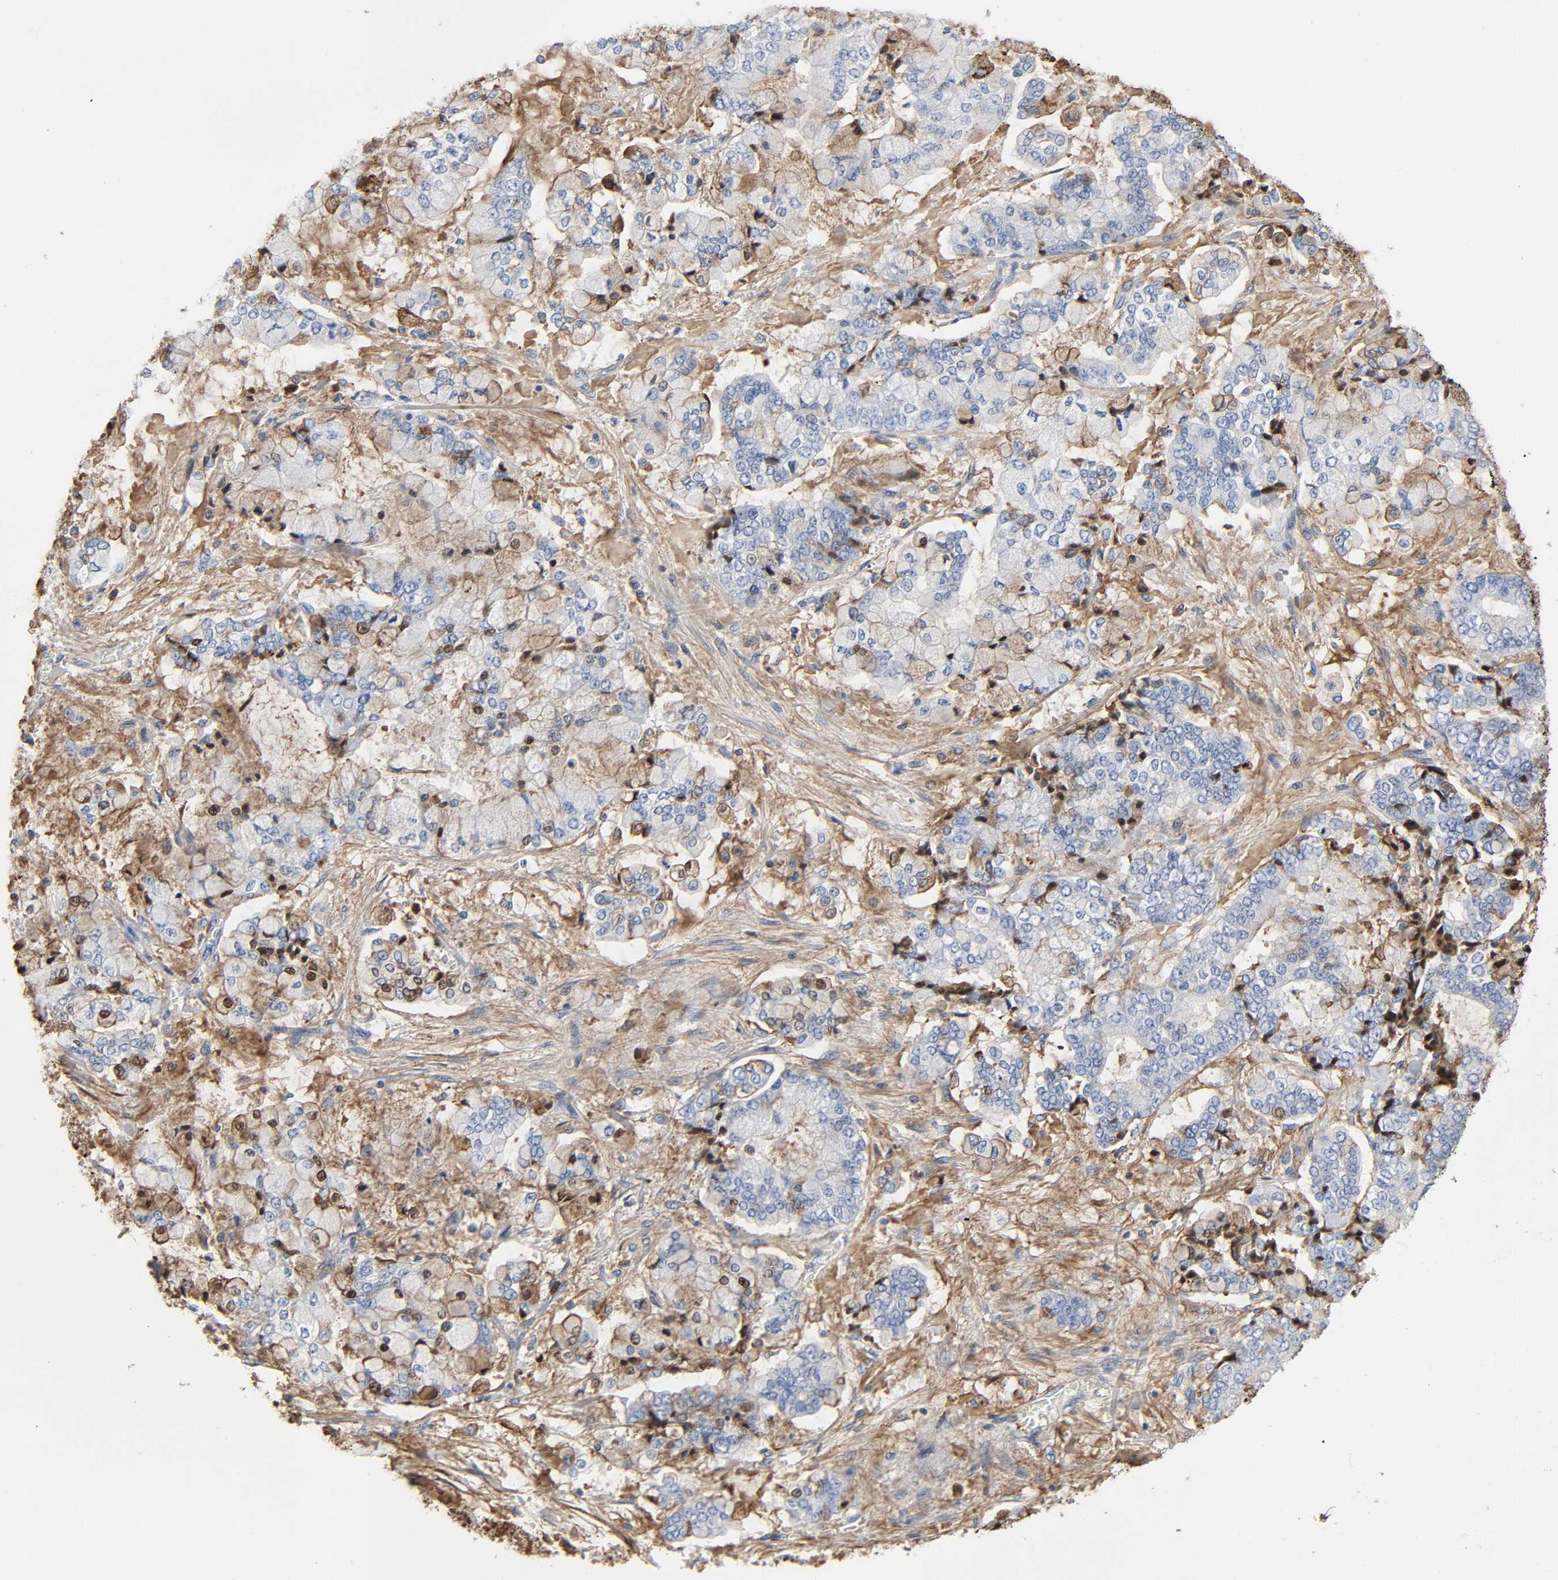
{"staining": {"intensity": "weak", "quantity": "25%-75%", "location": "cytoplasmic/membranous"}, "tissue": "stomach cancer", "cell_type": "Tumor cells", "image_type": "cancer", "snomed": [{"axis": "morphology", "description": "Normal tissue, NOS"}, {"axis": "morphology", "description": "Adenocarcinoma, NOS"}, {"axis": "topography", "description": "Stomach, upper"}, {"axis": "topography", "description": "Stomach"}], "caption": "The micrograph demonstrates immunohistochemical staining of stomach adenocarcinoma. There is weak cytoplasmic/membranous staining is appreciated in about 25%-75% of tumor cells.", "gene": "C3", "patient": {"sex": "male", "age": 76}}